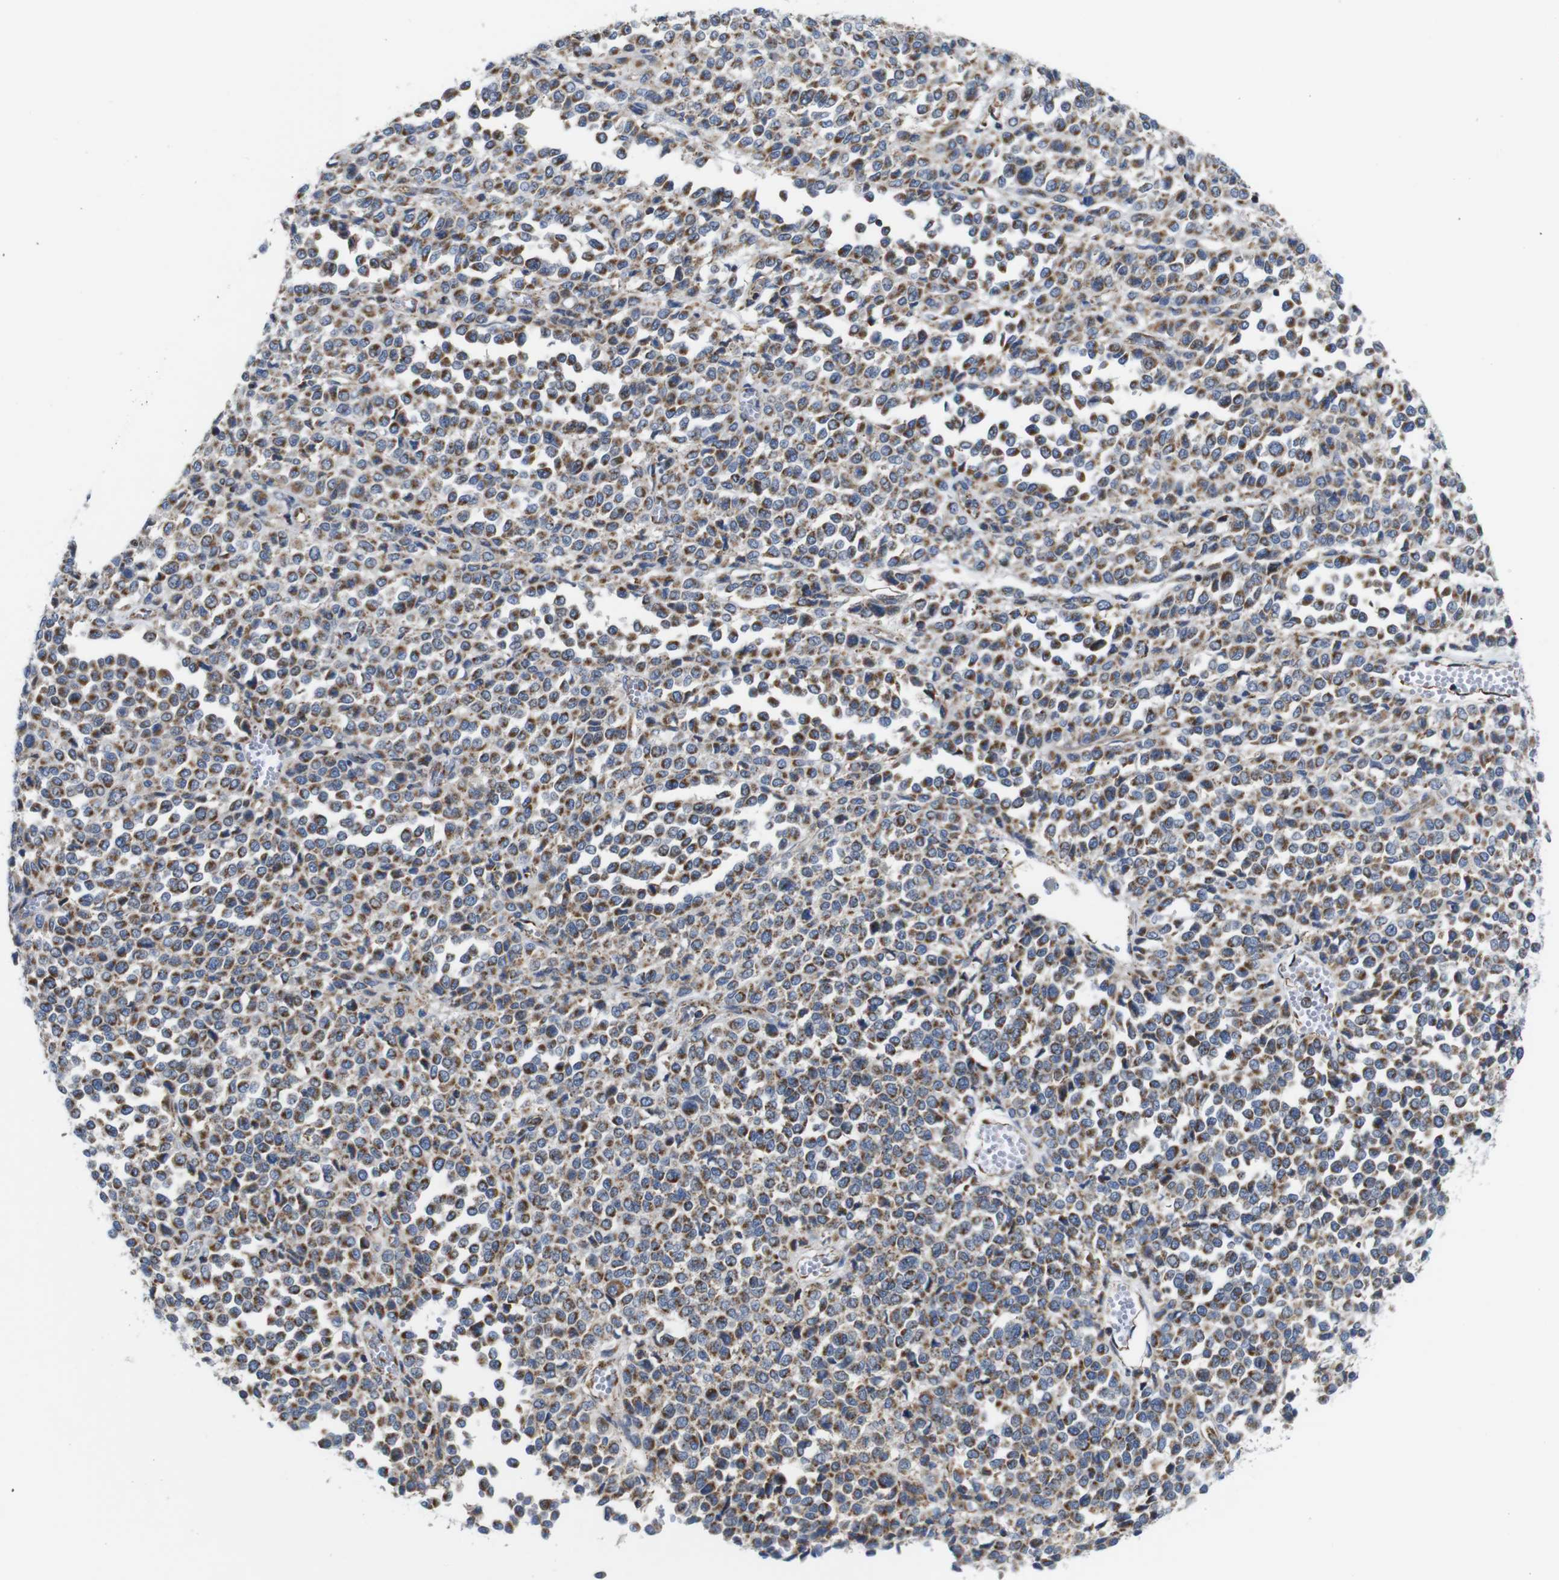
{"staining": {"intensity": "moderate", "quantity": ">75%", "location": "cytoplasmic/membranous"}, "tissue": "melanoma", "cell_type": "Tumor cells", "image_type": "cancer", "snomed": [{"axis": "morphology", "description": "Malignant melanoma, Metastatic site"}, {"axis": "topography", "description": "Pancreas"}], "caption": "High-magnification brightfield microscopy of melanoma stained with DAB (3,3'-diaminobenzidine) (brown) and counterstained with hematoxylin (blue). tumor cells exhibit moderate cytoplasmic/membranous staining is present in about>75% of cells.", "gene": "PDCD1LG2", "patient": {"sex": "female", "age": 30}}